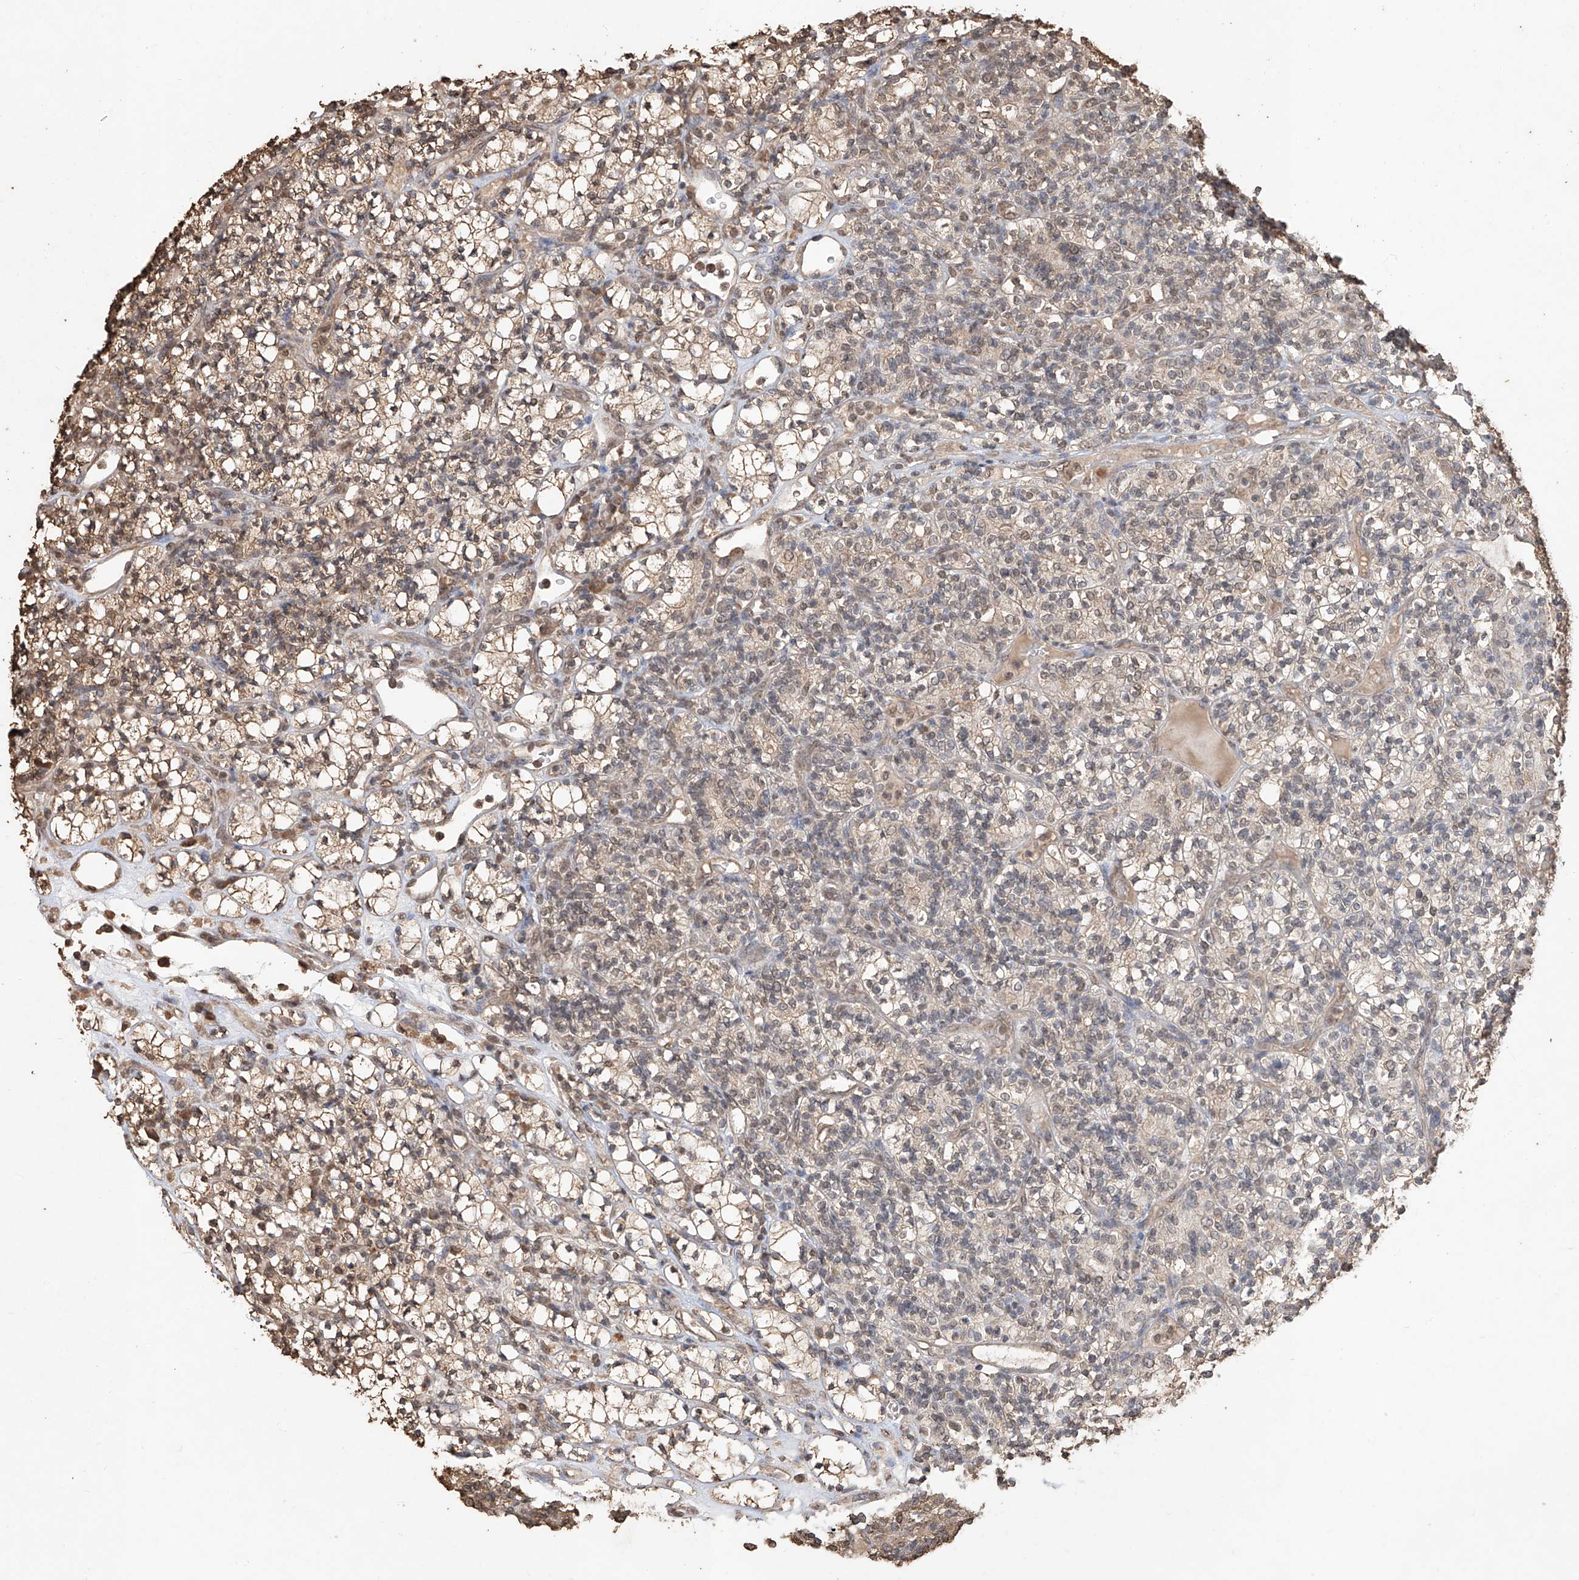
{"staining": {"intensity": "moderate", "quantity": ">75%", "location": "cytoplasmic/membranous,nuclear"}, "tissue": "renal cancer", "cell_type": "Tumor cells", "image_type": "cancer", "snomed": [{"axis": "morphology", "description": "Adenocarcinoma, NOS"}, {"axis": "topography", "description": "Kidney"}], "caption": "A medium amount of moderate cytoplasmic/membranous and nuclear staining is present in about >75% of tumor cells in renal cancer tissue.", "gene": "ELOVL1", "patient": {"sex": "male", "age": 77}}